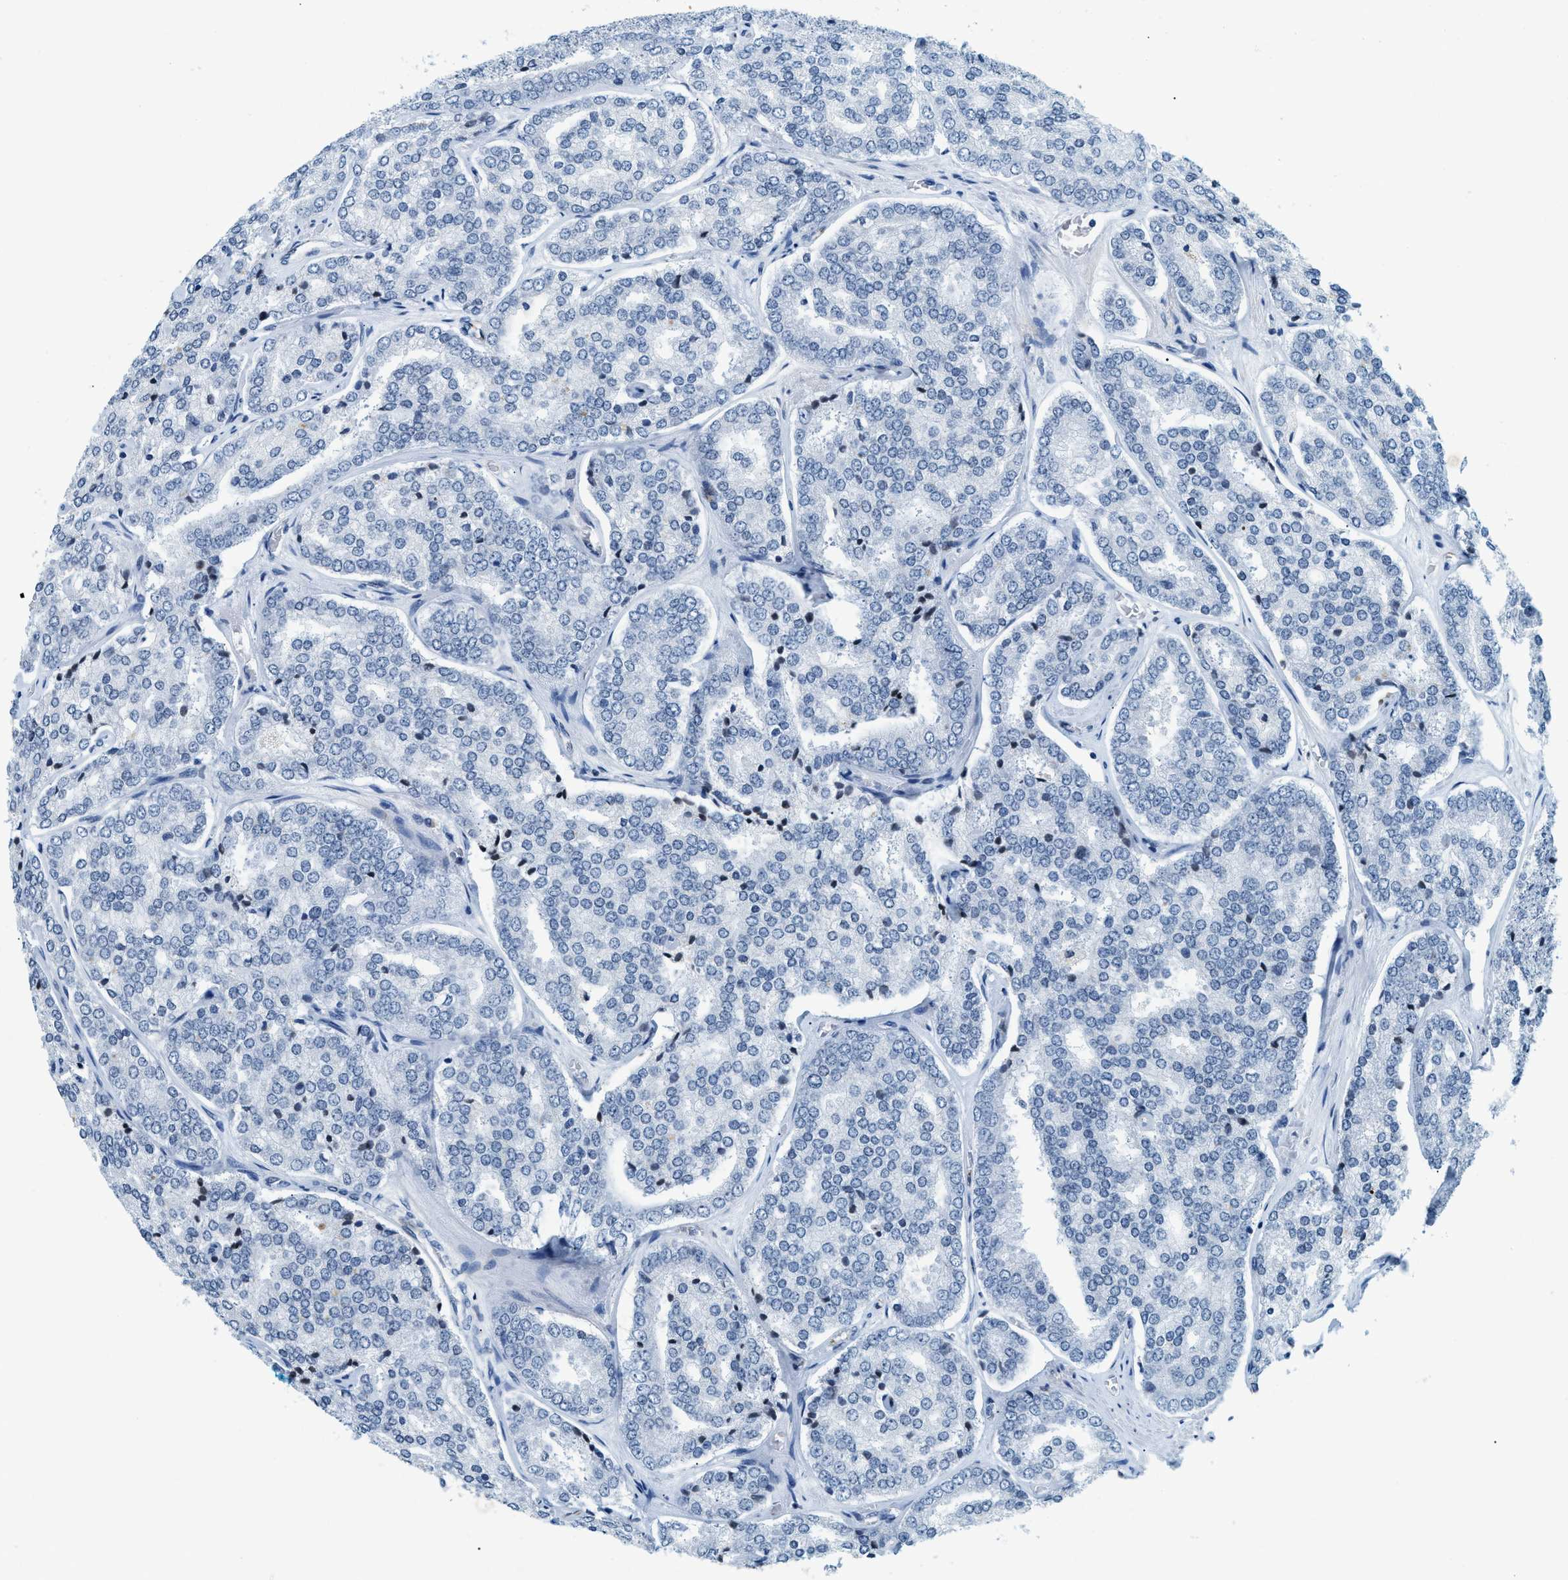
{"staining": {"intensity": "negative", "quantity": "none", "location": "none"}, "tissue": "prostate cancer", "cell_type": "Tumor cells", "image_type": "cancer", "snomed": [{"axis": "morphology", "description": "Adenocarcinoma, High grade"}, {"axis": "topography", "description": "Prostate"}], "caption": "Prostate cancer was stained to show a protein in brown. There is no significant expression in tumor cells.", "gene": "UVRAG", "patient": {"sex": "male", "age": 65}}